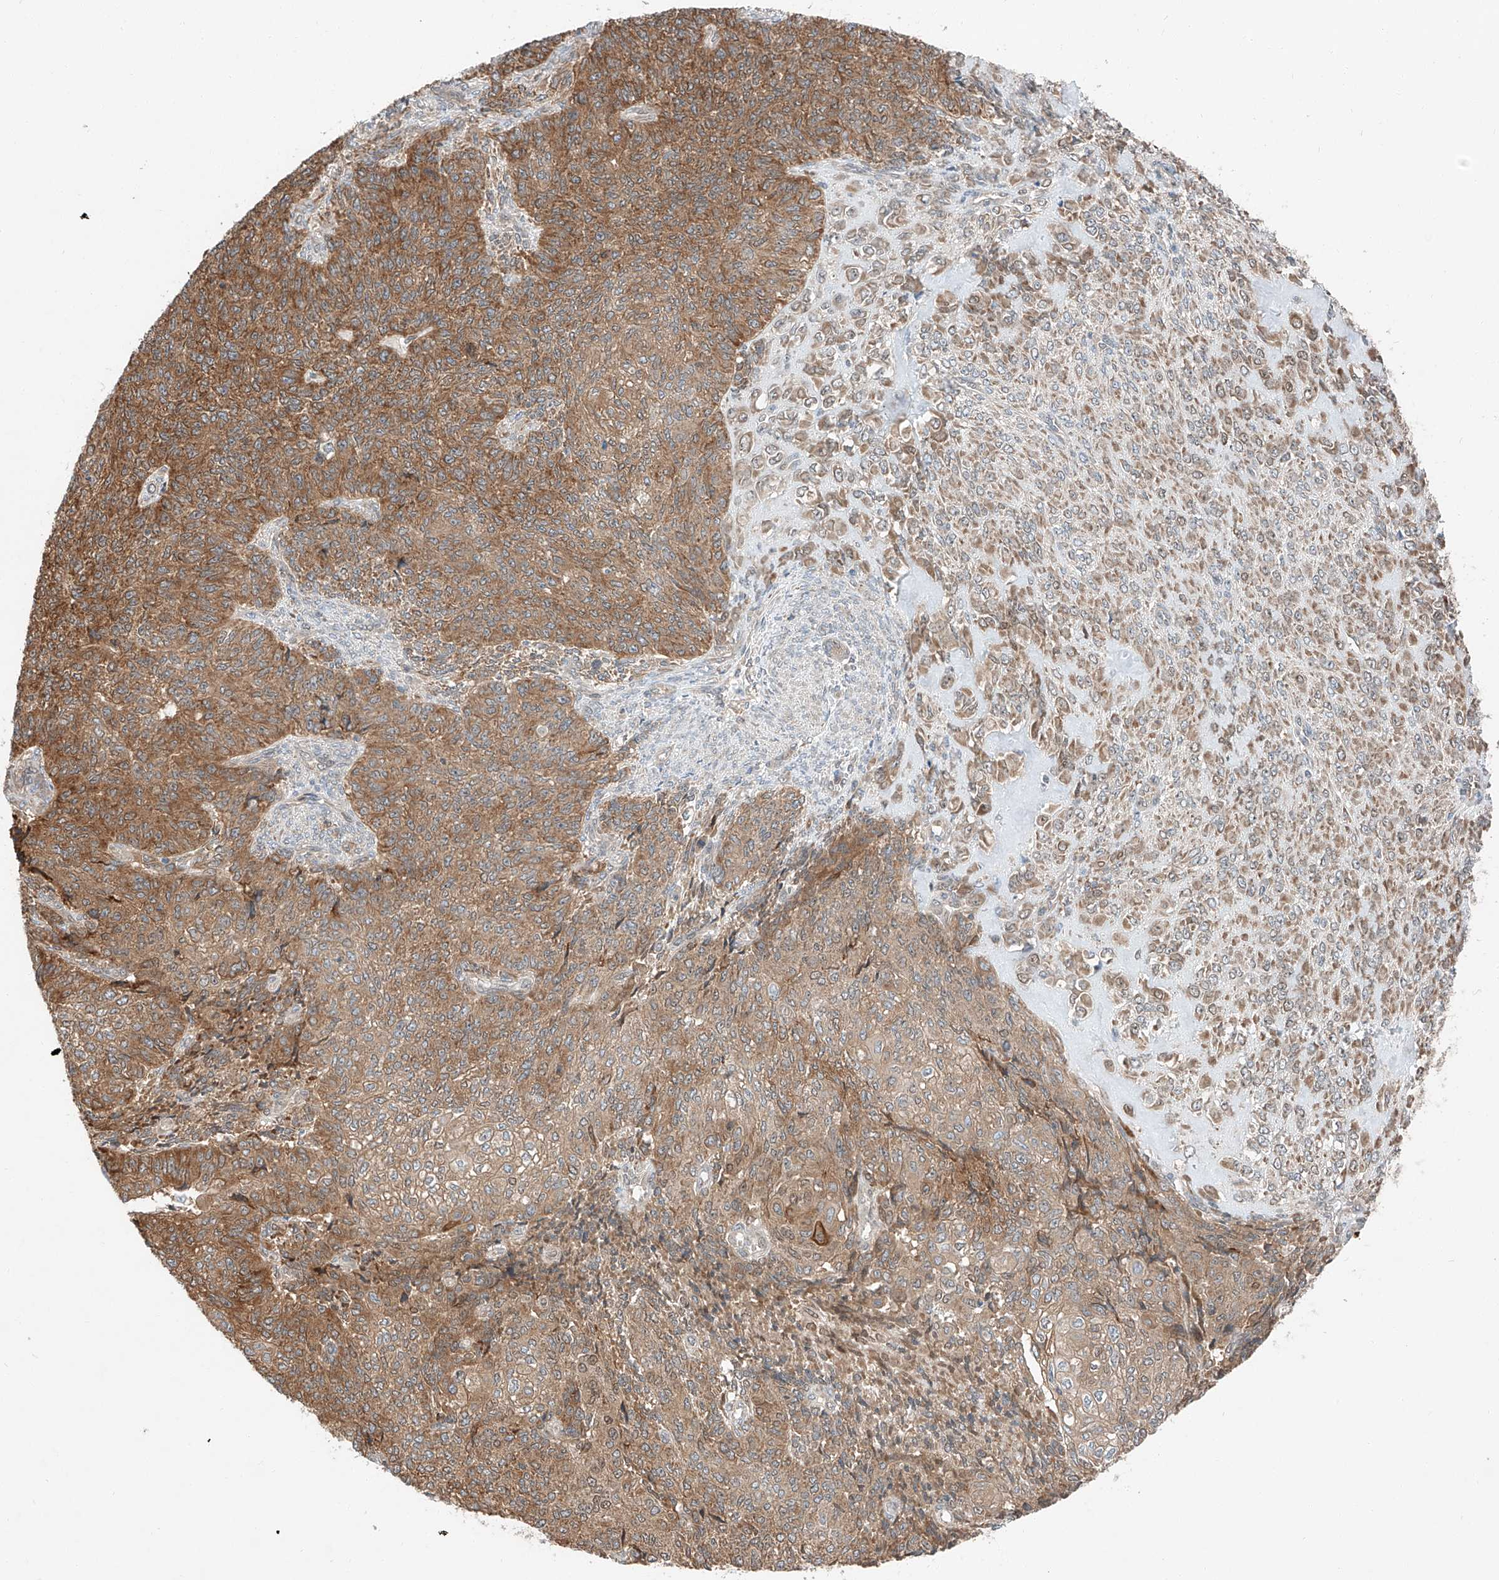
{"staining": {"intensity": "moderate", "quantity": ">75%", "location": "cytoplasmic/membranous"}, "tissue": "endometrial cancer", "cell_type": "Tumor cells", "image_type": "cancer", "snomed": [{"axis": "morphology", "description": "Adenocarcinoma, NOS"}, {"axis": "topography", "description": "Endometrium"}], "caption": "Immunohistochemistry photomicrograph of neoplastic tissue: human adenocarcinoma (endometrial) stained using immunohistochemistry displays medium levels of moderate protein expression localized specifically in the cytoplasmic/membranous of tumor cells, appearing as a cytoplasmic/membranous brown color.", "gene": "RUSC1", "patient": {"sex": "female", "age": 32}}